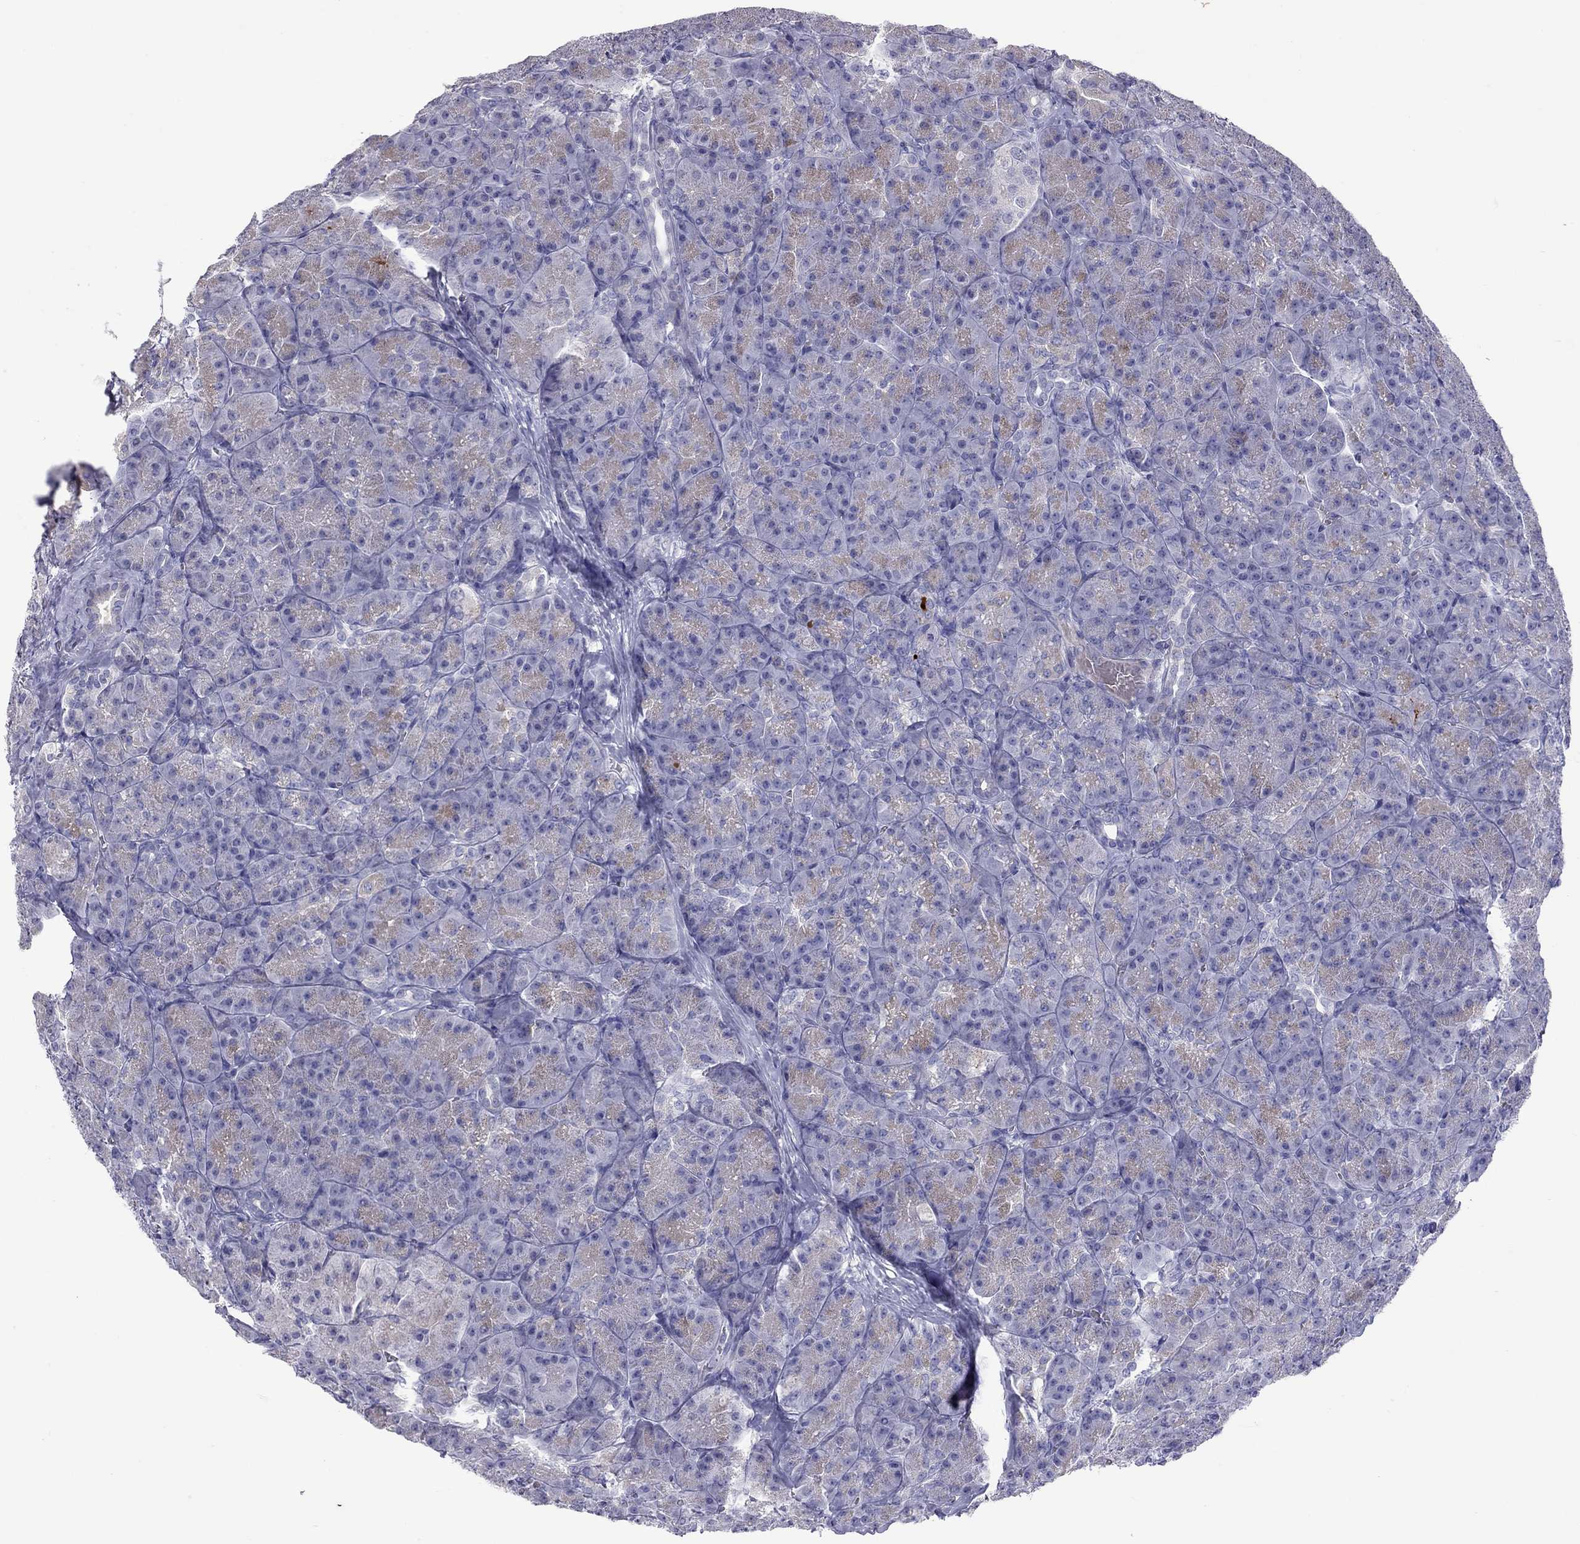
{"staining": {"intensity": "weak", "quantity": ">75%", "location": "cytoplasmic/membranous"}, "tissue": "pancreas", "cell_type": "Exocrine glandular cells", "image_type": "normal", "snomed": [{"axis": "morphology", "description": "Normal tissue, NOS"}, {"axis": "topography", "description": "Pancreas"}], "caption": "Immunohistochemistry of benign pancreas displays low levels of weak cytoplasmic/membranous expression in about >75% of exocrine glandular cells.", "gene": "MUC16", "patient": {"sex": "male", "age": 57}}